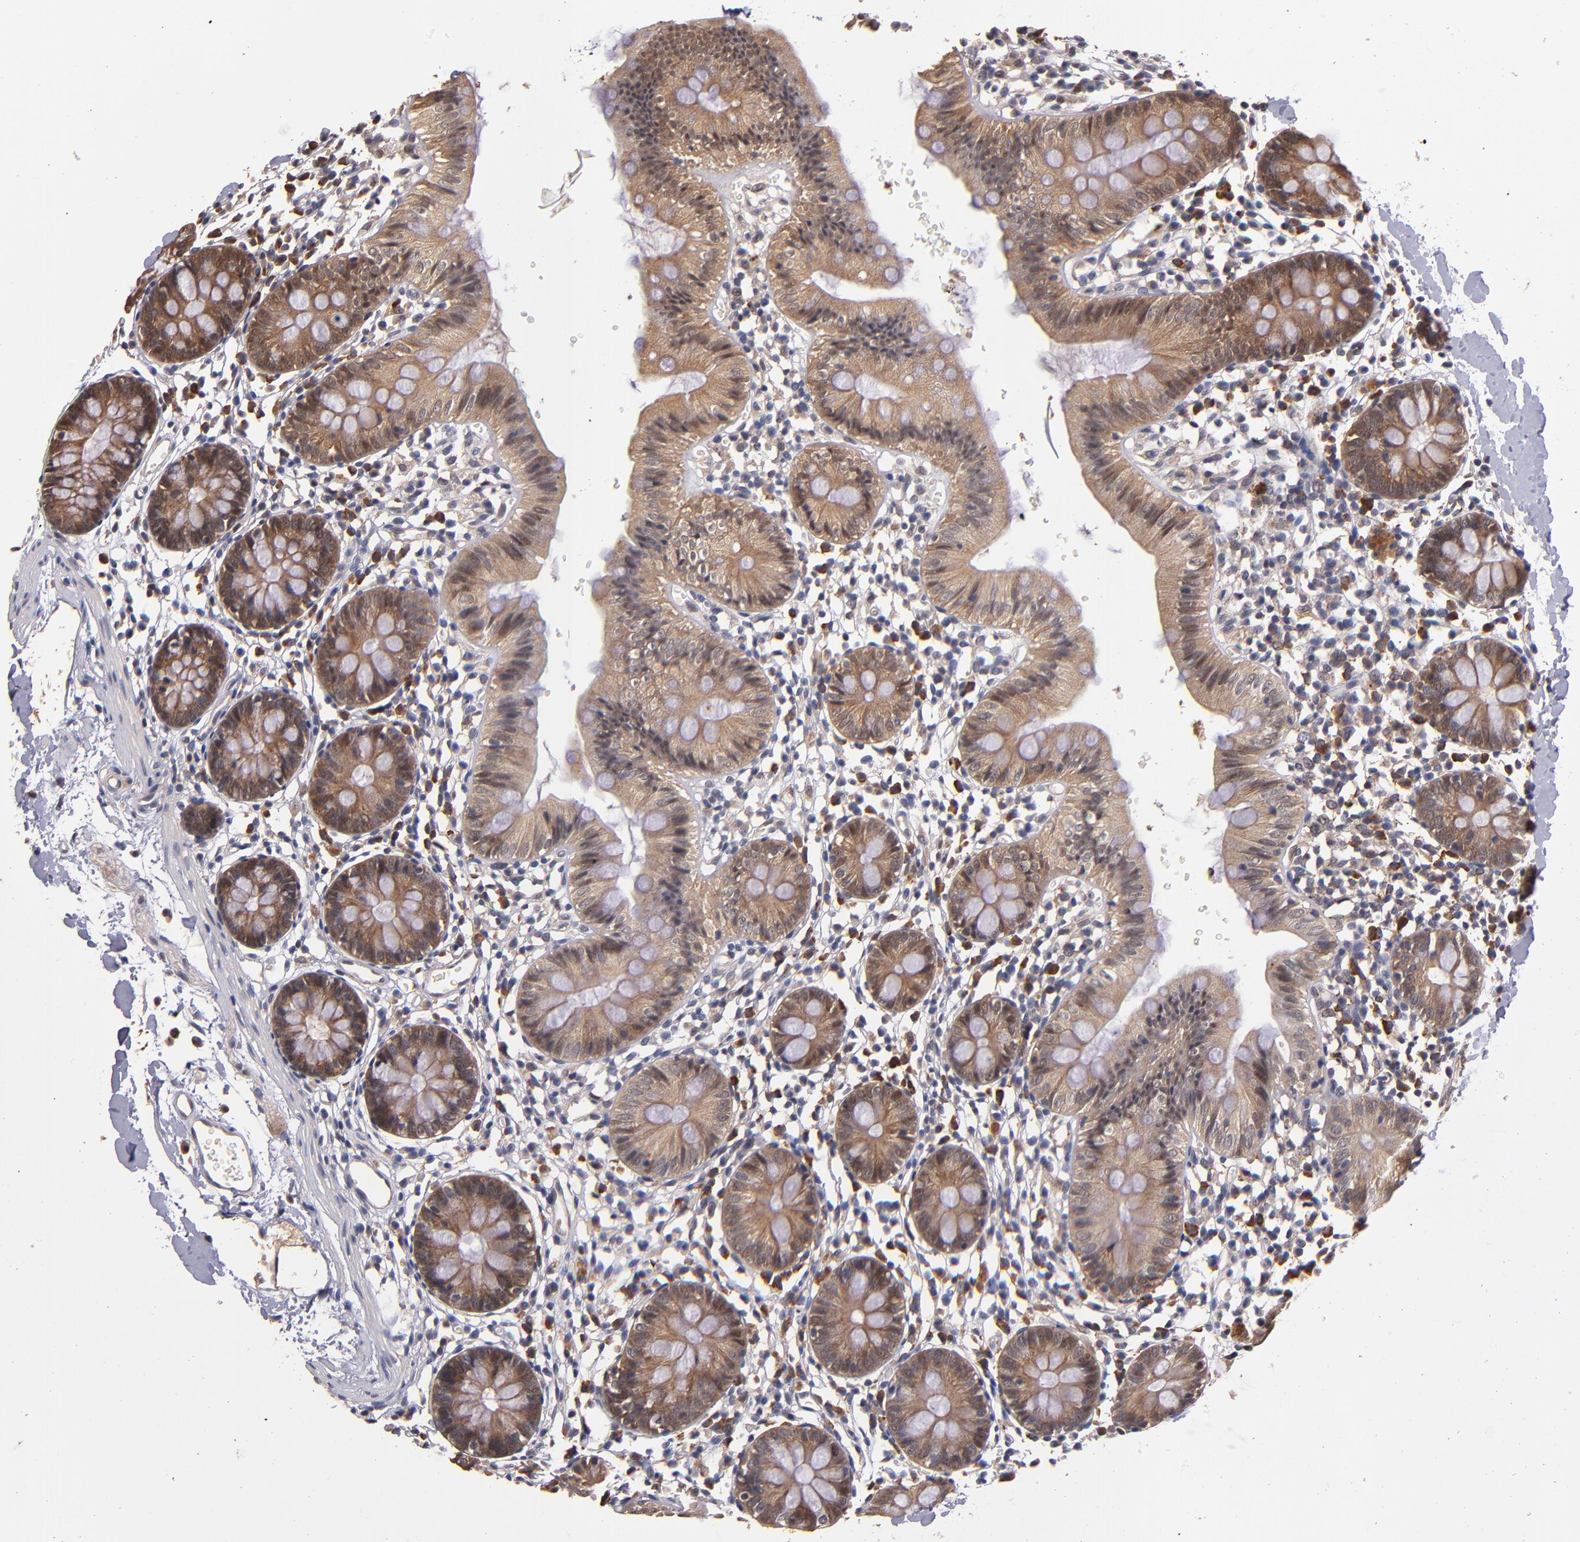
{"staining": {"intensity": "weak", "quantity": "<25%", "location": "cytoplasmic/membranous"}, "tissue": "colon", "cell_type": "Endothelial cells", "image_type": "normal", "snomed": [{"axis": "morphology", "description": "Normal tissue, NOS"}, {"axis": "topography", "description": "Colon"}], "caption": "A high-resolution histopathology image shows immunohistochemistry staining of benign colon, which reveals no significant expression in endothelial cells.", "gene": "TTLL12", "patient": {"sex": "male", "age": 14}}